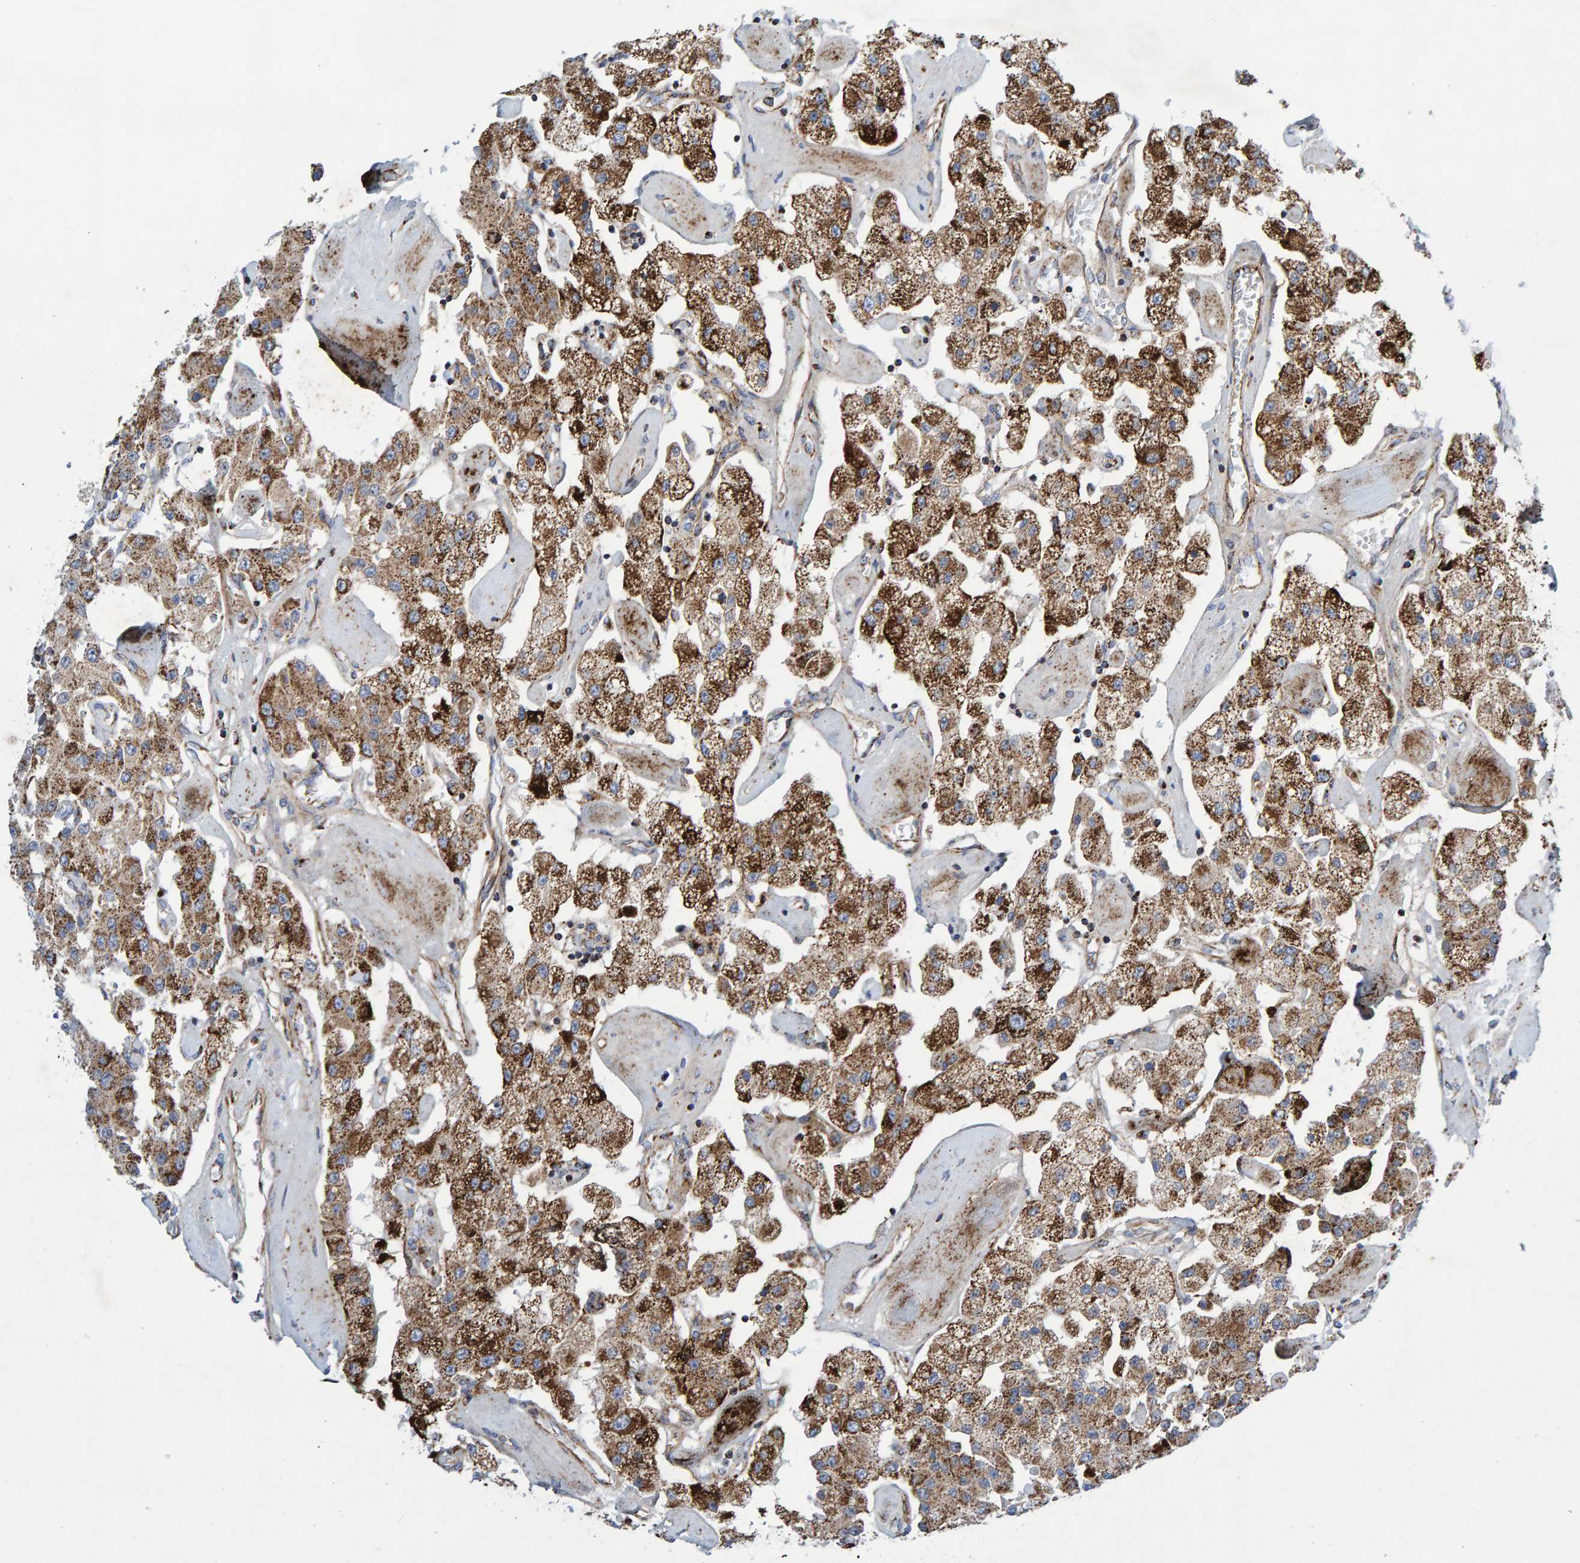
{"staining": {"intensity": "moderate", "quantity": ">75%", "location": "cytoplasmic/membranous"}, "tissue": "carcinoid", "cell_type": "Tumor cells", "image_type": "cancer", "snomed": [{"axis": "morphology", "description": "Carcinoid, malignant, NOS"}, {"axis": "topography", "description": "Pancreas"}], "caption": "Immunohistochemistry (IHC) micrograph of neoplastic tissue: human carcinoid stained using IHC displays medium levels of moderate protein expression localized specifically in the cytoplasmic/membranous of tumor cells, appearing as a cytoplasmic/membranous brown color.", "gene": "GGTA1", "patient": {"sex": "male", "age": 41}}